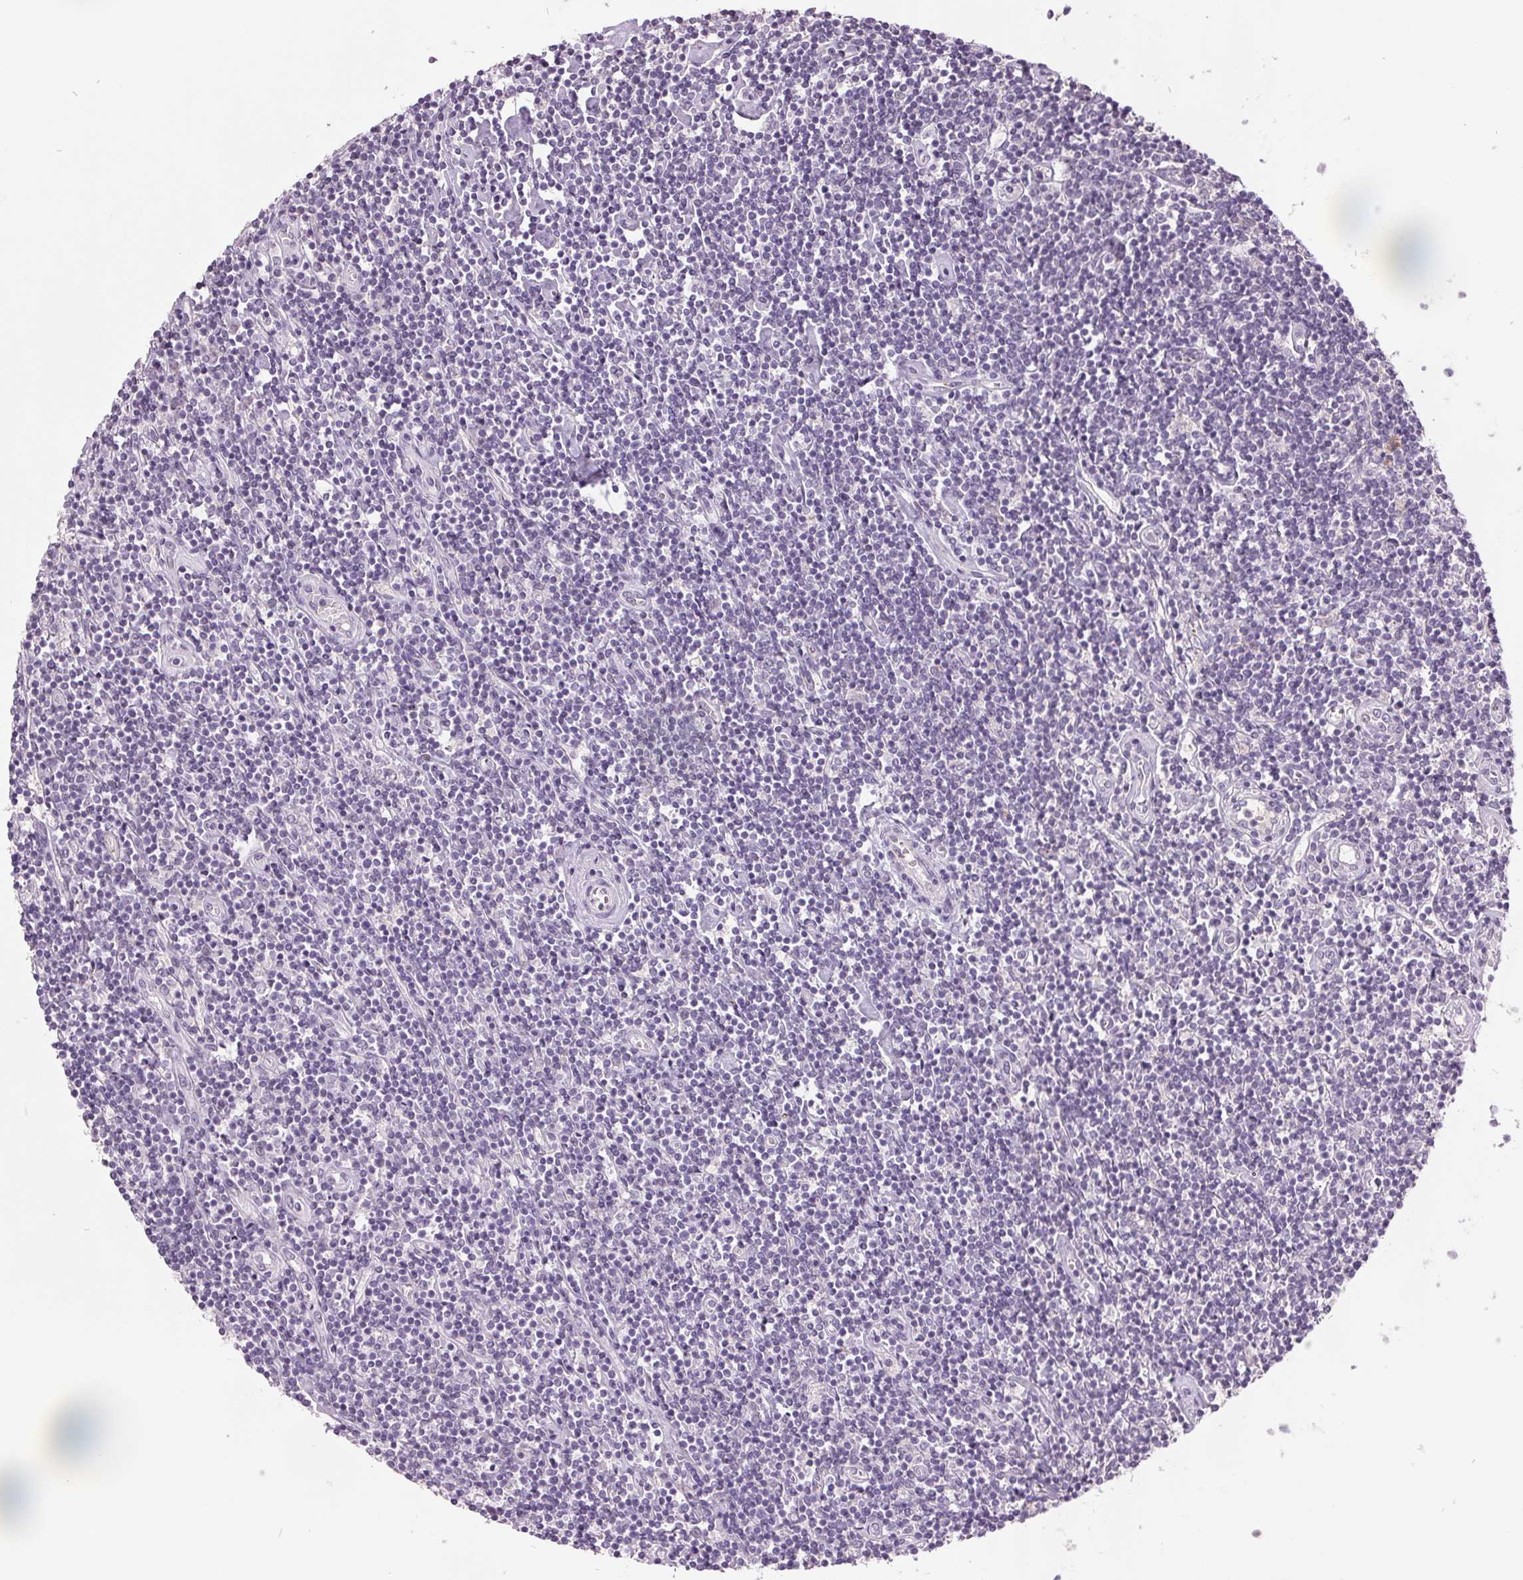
{"staining": {"intensity": "negative", "quantity": "none", "location": "none"}, "tissue": "lymphoma", "cell_type": "Tumor cells", "image_type": "cancer", "snomed": [{"axis": "morphology", "description": "Hodgkin's disease, NOS"}, {"axis": "topography", "description": "Lymph node"}], "caption": "Immunohistochemical staining of Hodgkin's disease reveals no significant positivity in tumor cells.", "gene": "C2orf16", "patient": {"sex": "male", "age": 40}}